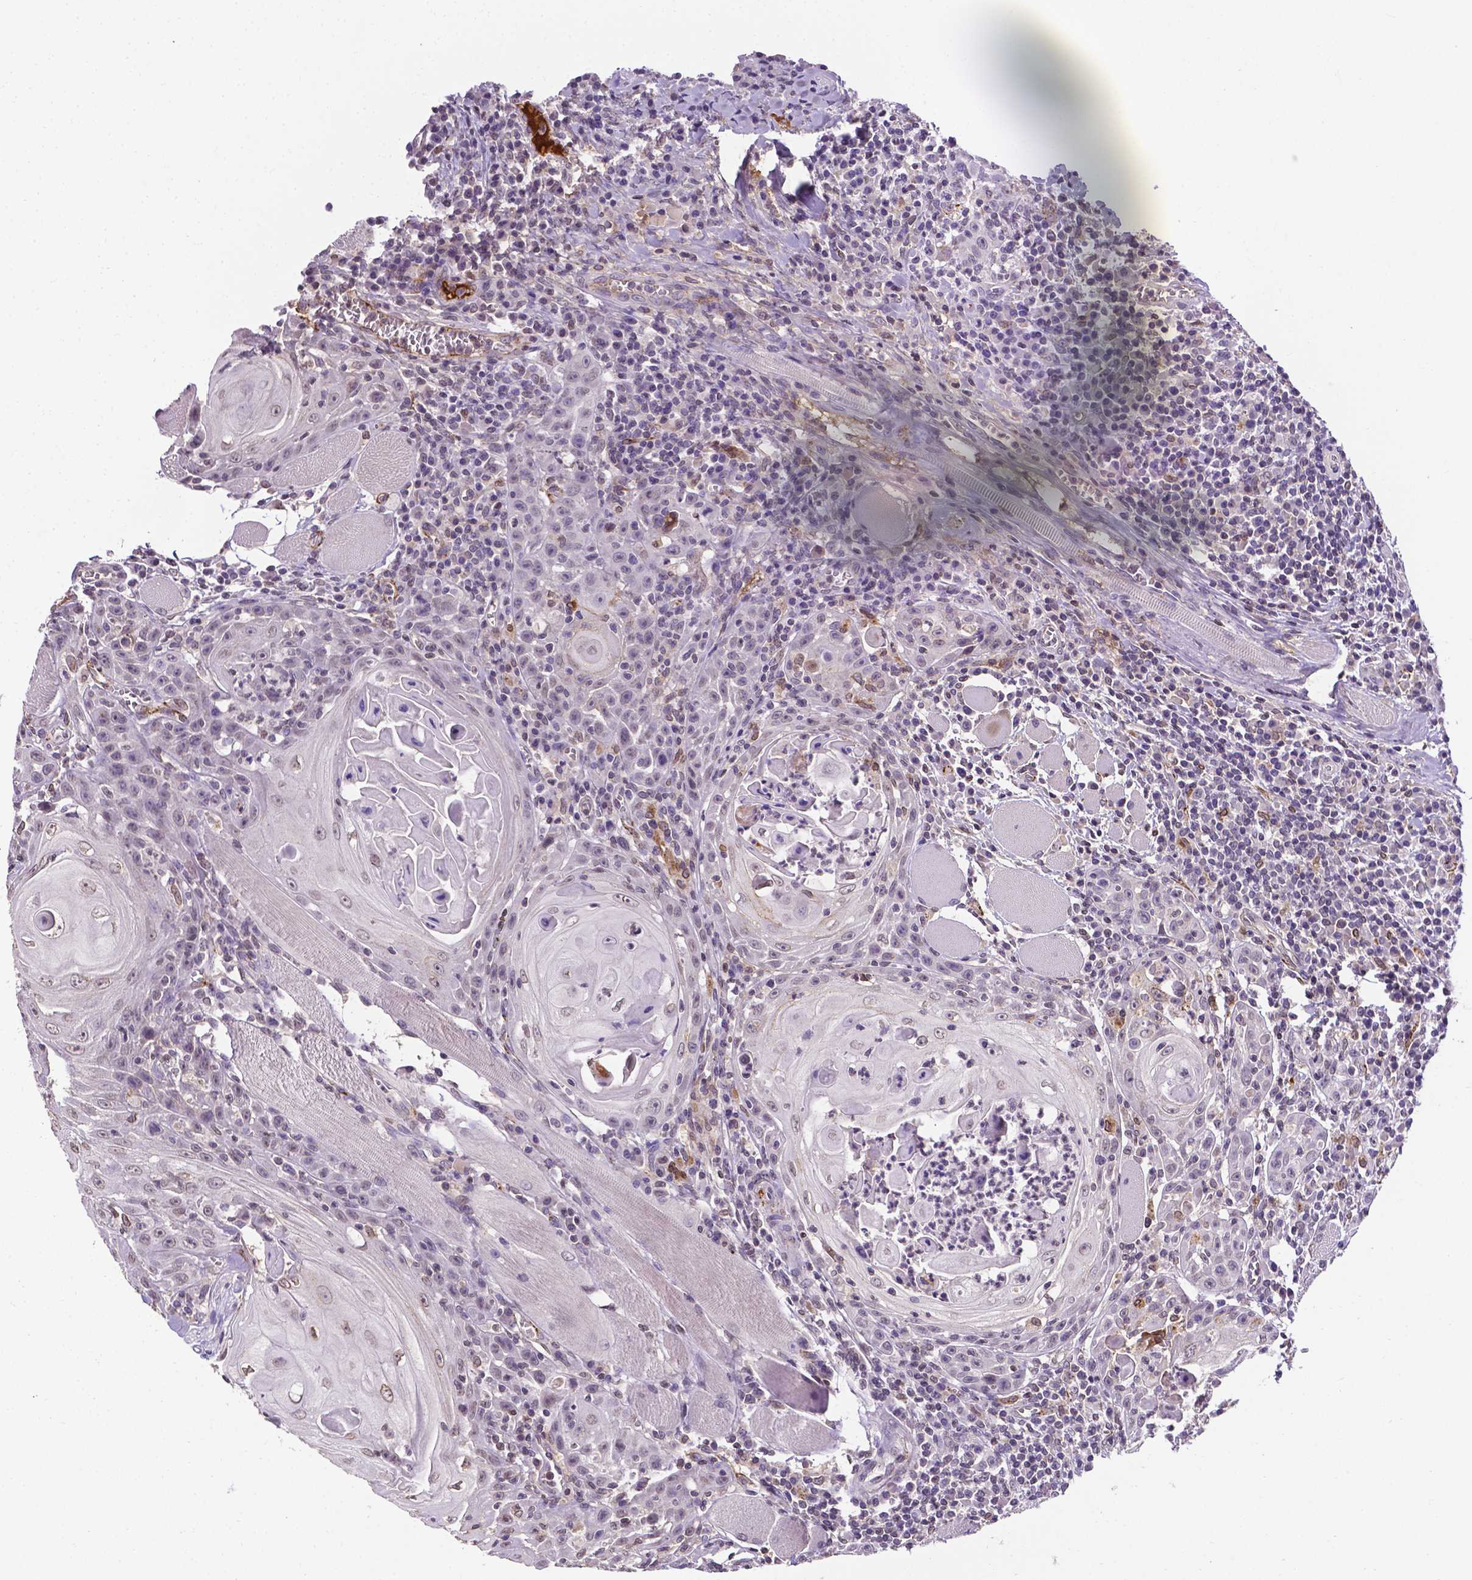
{"staining": {"intensity": "negative", "quantity": "none", "location": "none"}, "tissue": "head and neck cancer", "cell_type": "Tumor cells", "image_type": "cancer", "snomed": [{"axis": "morphology", "description": "Squamous cell carcinoma, NOS"}, {"axis": "topography", "description": "Head-Neck"}], "caption": "This is a photomicrograph of IHC staining of squamous cell carcinoma (head and neck), which shows no staining in tumor cells.", "gene": "APOE", "patient": {"sex": "male", "age": 52}}